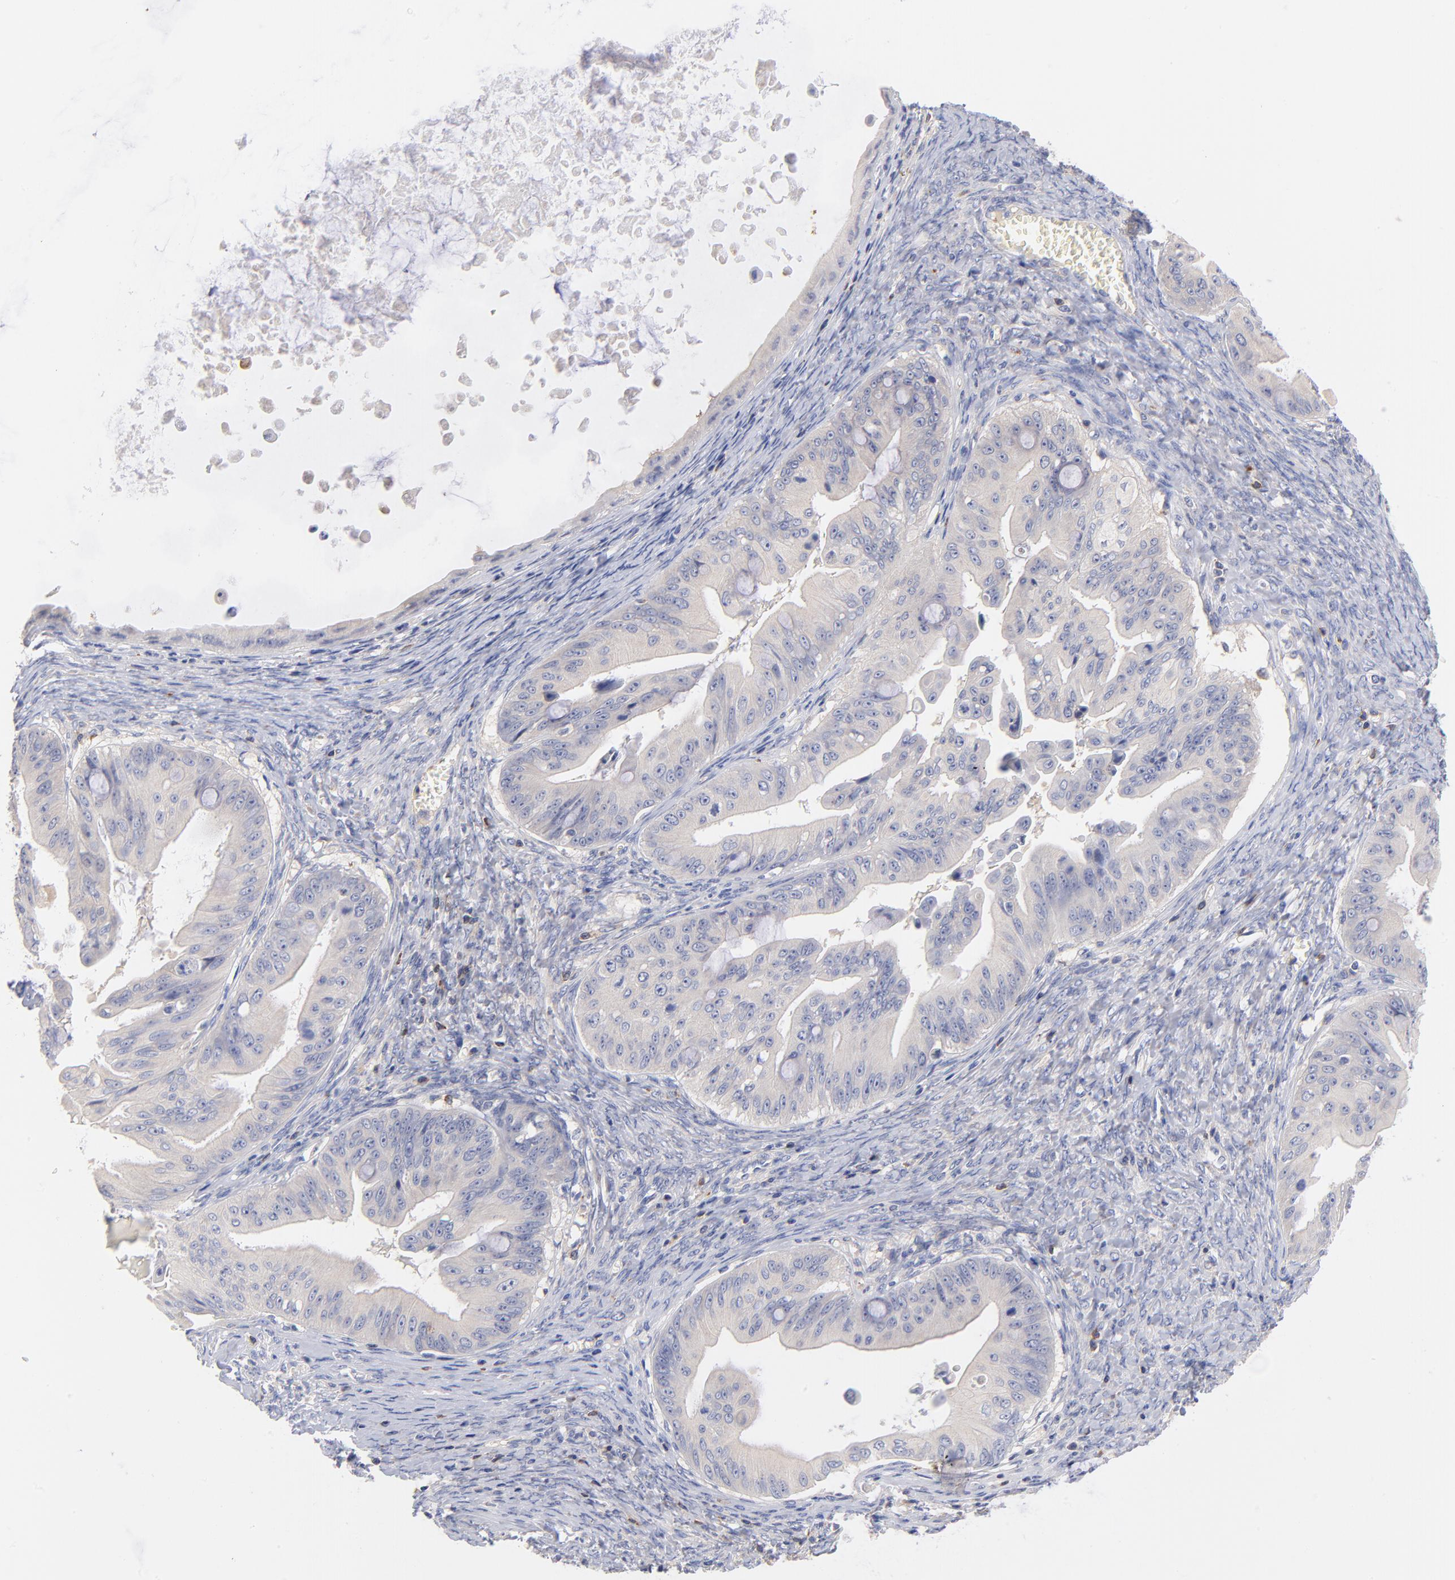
{"staining": {"intensity": "weak", "quantity": "25%-75%", "location": "cytoplasmic/membranous"}, "tissue": "ovarian cancer", "cell_type": "Tumor cells", "image_type": "cancer", "snomed": [{"axis": "morphology", "description": "Cystadenocarcinoma, mucinous, NOS"}, {"axis": "topography", "description": "Ovary"}], "caption": "Immunohistochemistry histopathology image of ovarian cancer (mucinous cystadenocarcinoma) stained for a protein (brown), which displays low levels of weak cytoplasmic/membranous positivity in approximately 25%-75% of tumor cells.", "gene": "KREMEN2", "patient": {"sex": "female", "age": 37}}